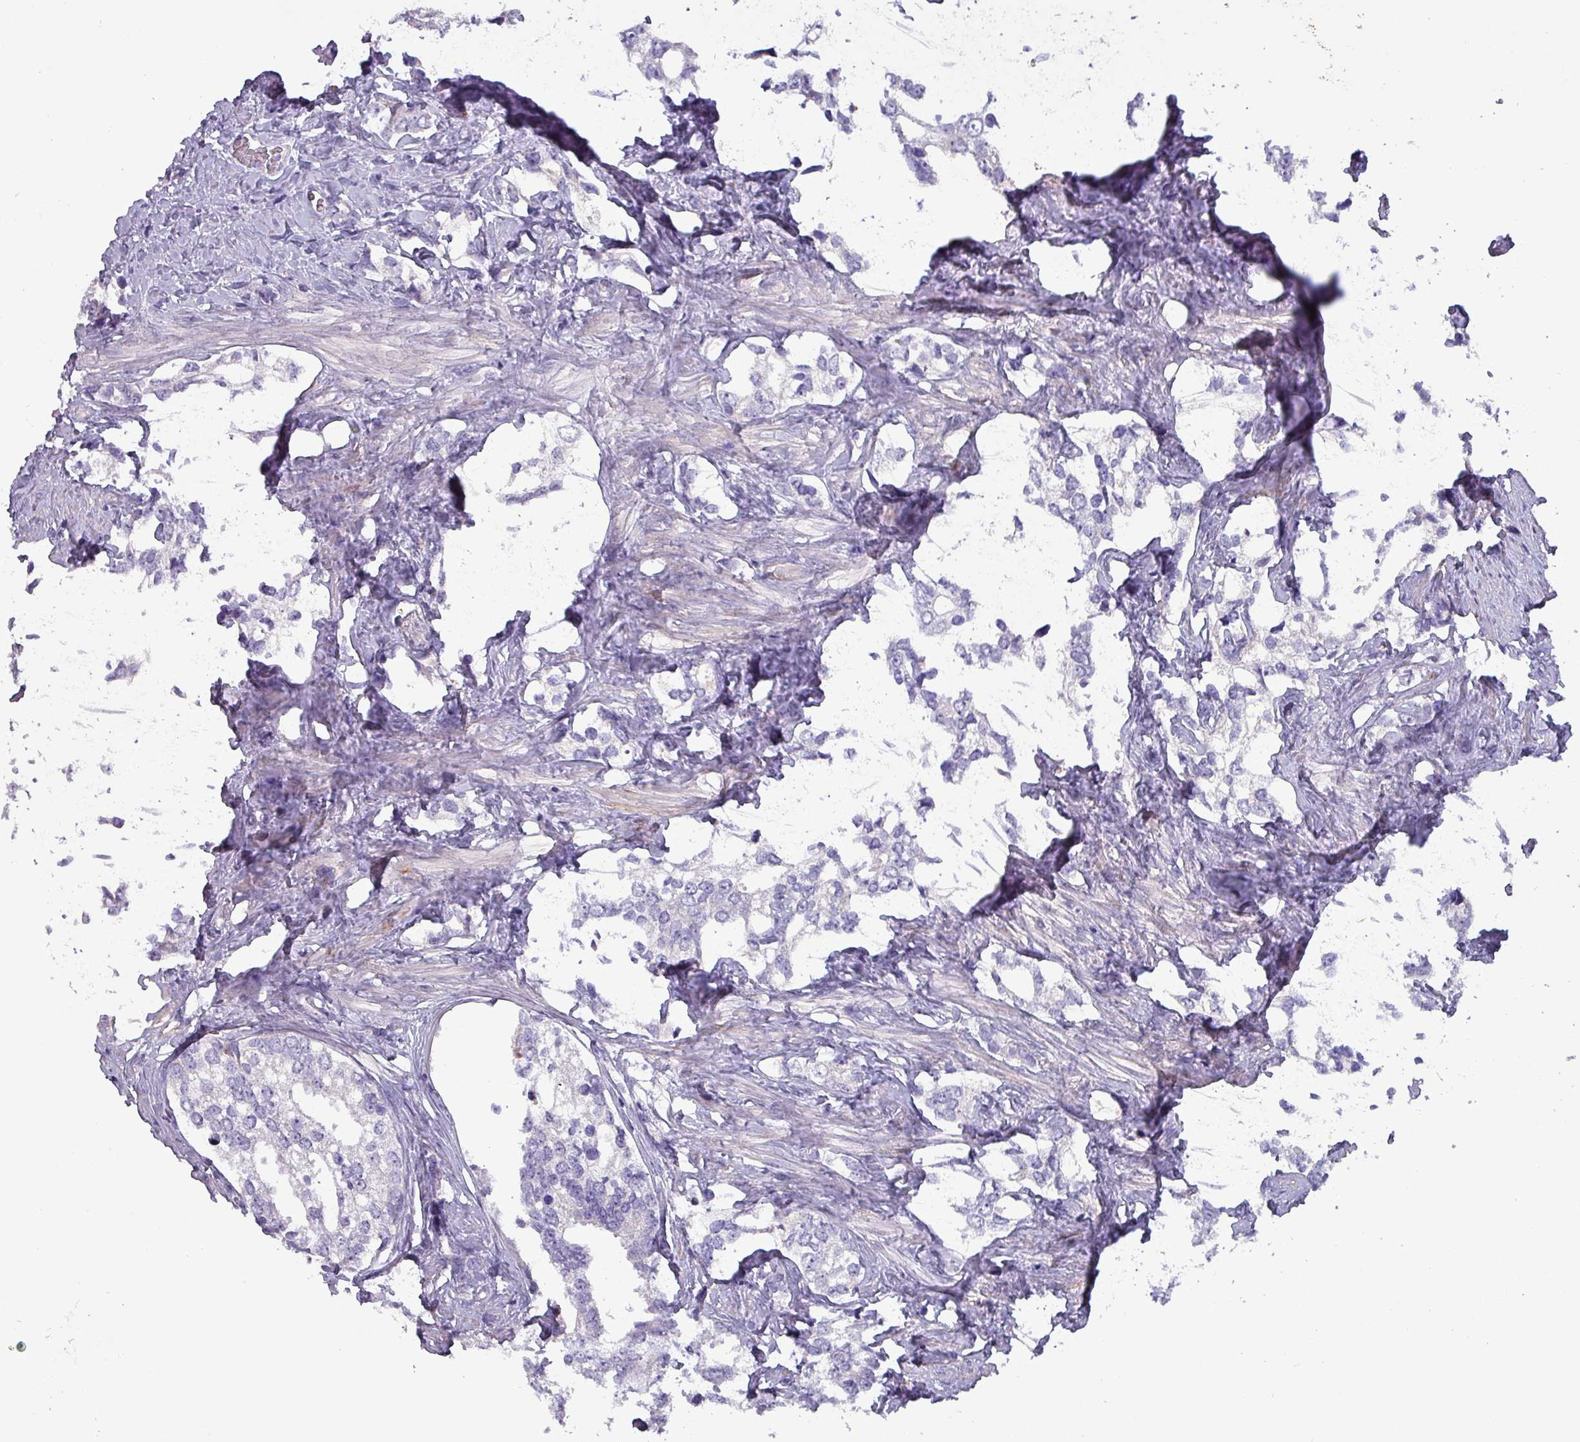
{"staining": {"intensity": "negative", "quantity": "none", "location": "none"}, "tissue": "prostate cancer", "cell_type": "Tumor cells", "image_type": "cancer", "snomed": [{"axis": "morphology", "description": "Adenocarcinoma, High grade"}, {"axis": "topography", "description": "Prostate"}], "caption": "Tumor cells are negative for brown protein staining in high-grade adenocarcinoma (prostate).", "gene": "HSD3B7", "patient": {"sex": "male", "age": 66}}